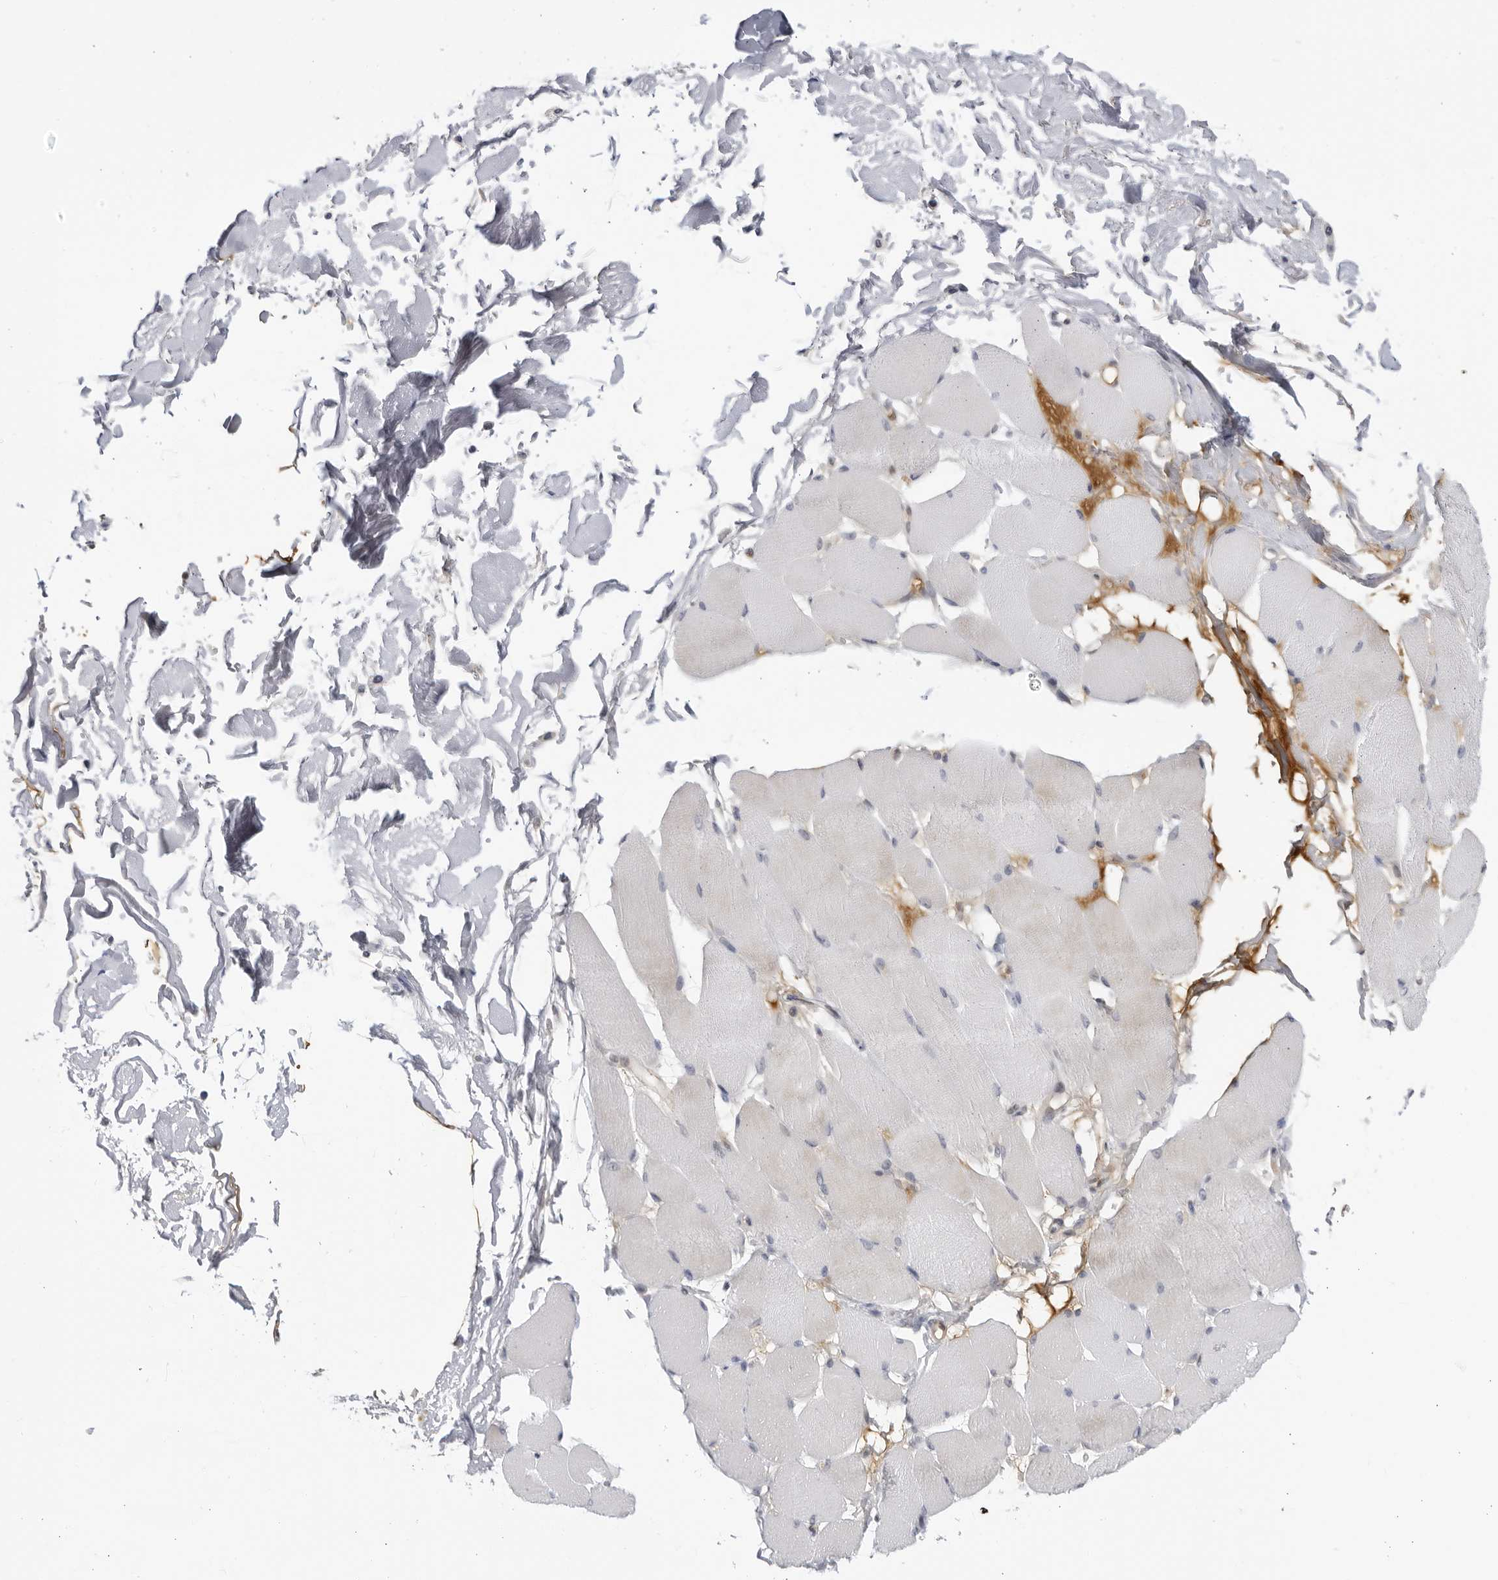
{"staining": {"intensity": "weak", "quantity": "<25%", "location": "cytoplasmic/membranous"}, "tissue": "skeletal muscle", "cell_type": "Myocytes", "image_type": "normal", "snomed": [{"axis": "morphology", "description": "Normal tissue, NOS"}, {"axis": "topography", "description": "Skin"}, {"axis": "topography", "description": "Skeletal muscle"}], "caption": "High power microscopy histopathology image of an immunohistochemistry histopathology image of normal skeletal muscle, revealing no significant positivity in myocytes. (Brightfield microscopy of DAB (3,3'-diaminobenzidine) immunohistochemistry at high magnification).", "gene": "CNBD1", "patient": {"sex": "male", "age": 83}}